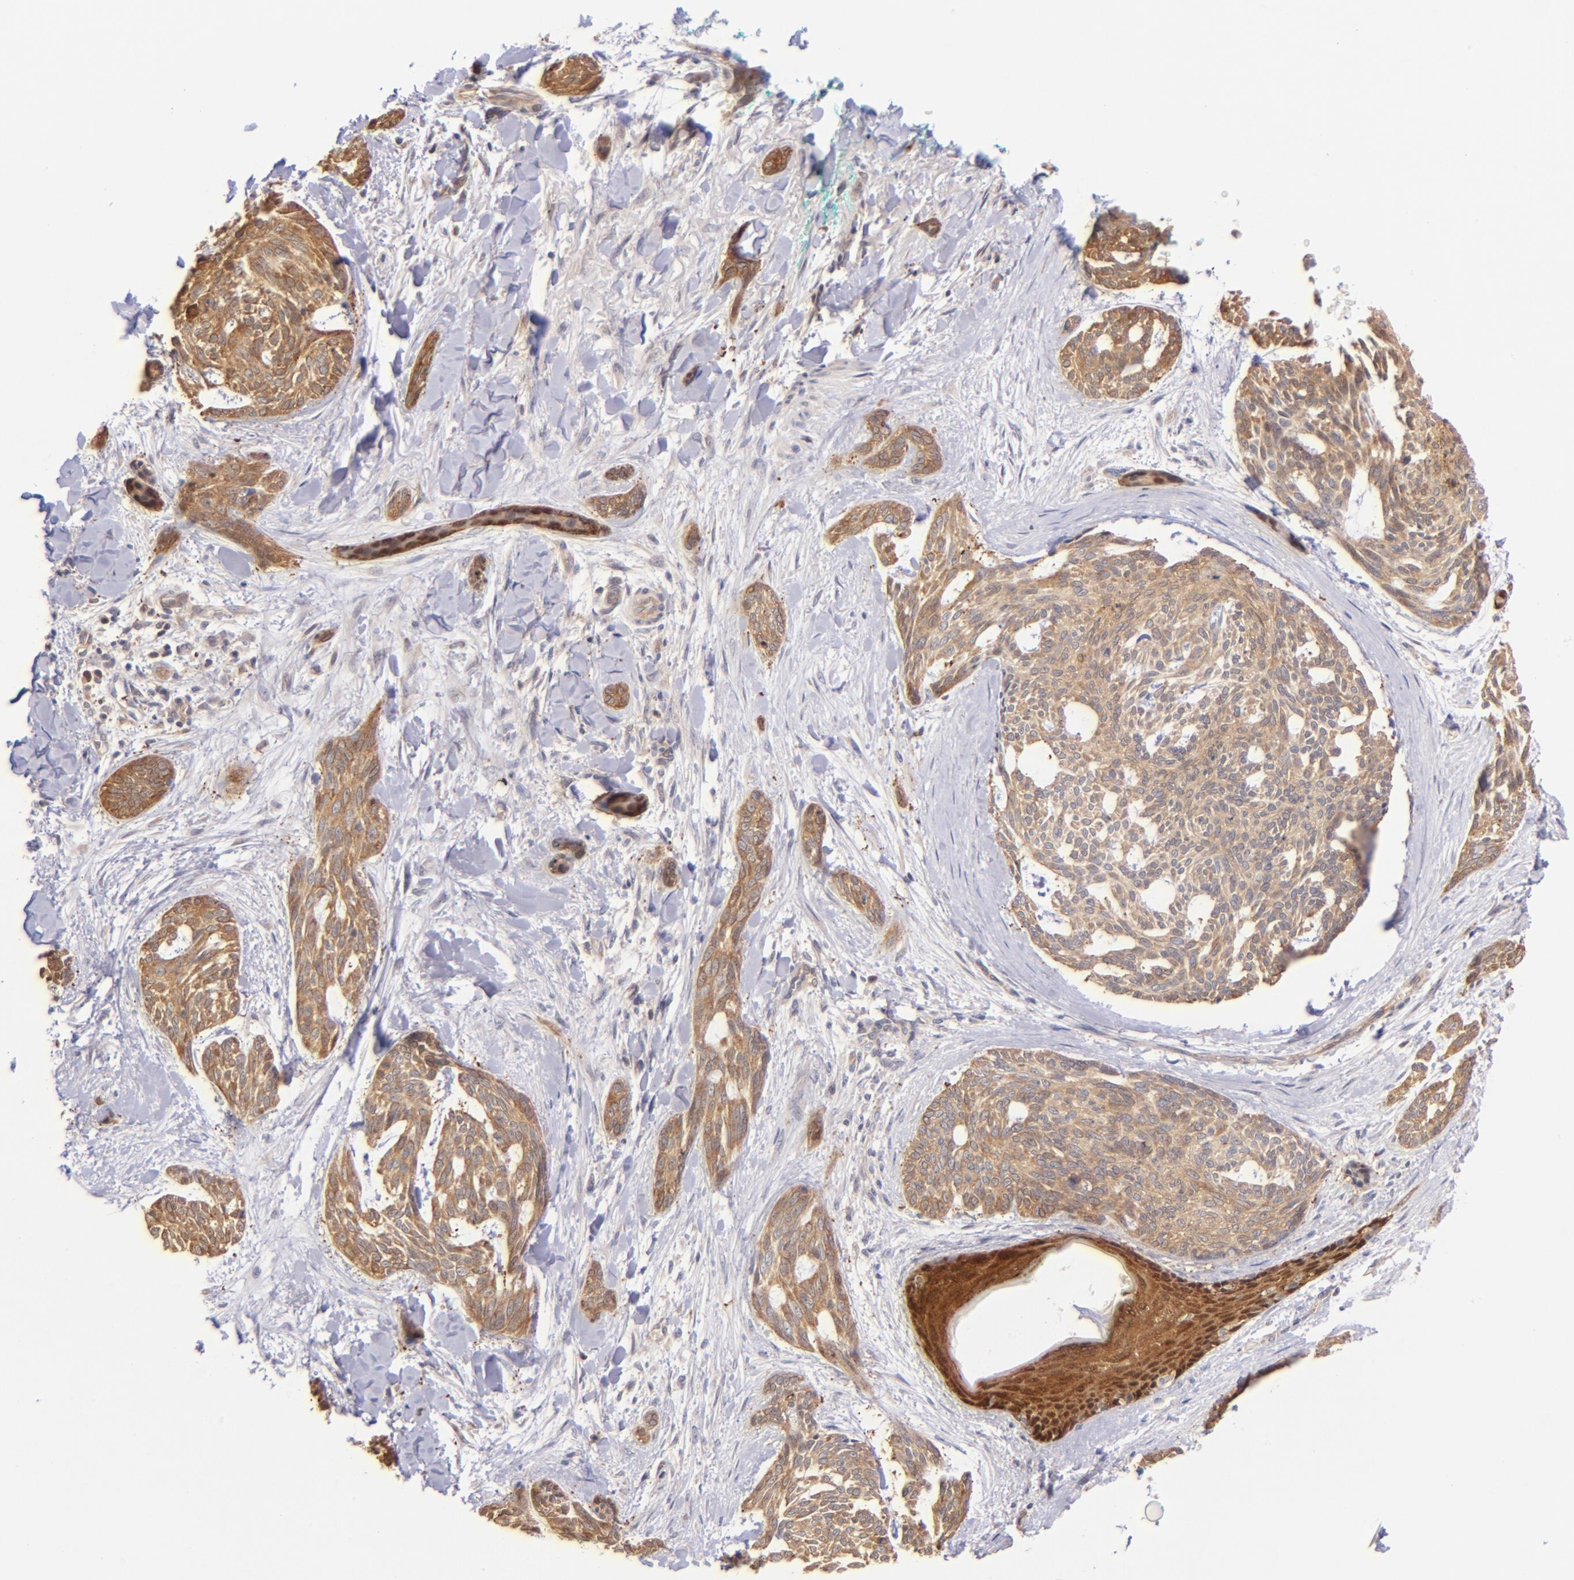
{"staining": {"intensity": "moderate", "quantity": ">75%", "location": "cytoplasmic/membranous,nuclear"}, "tissue": "skin cancer", "cell_type": "Tumor cells", "image_type": "cancer", "snomed": [{"axis": "morphology", "description": "Normal tissue, NOS"}, {"axis": "morphology", "description": "Basal cell carcinoma"}, {"axis": "topography", "description": "Skin"}], "caption": "Immunohistochemical staining of human skin cancer (basal cell carcinoma) exhibits medium levels of moderate cytoplasmic/membranous and nuclear staining in about >75% of tumor cells.", "gene": "YWHAB", "patient": {"sex": "female", "age": 71}}